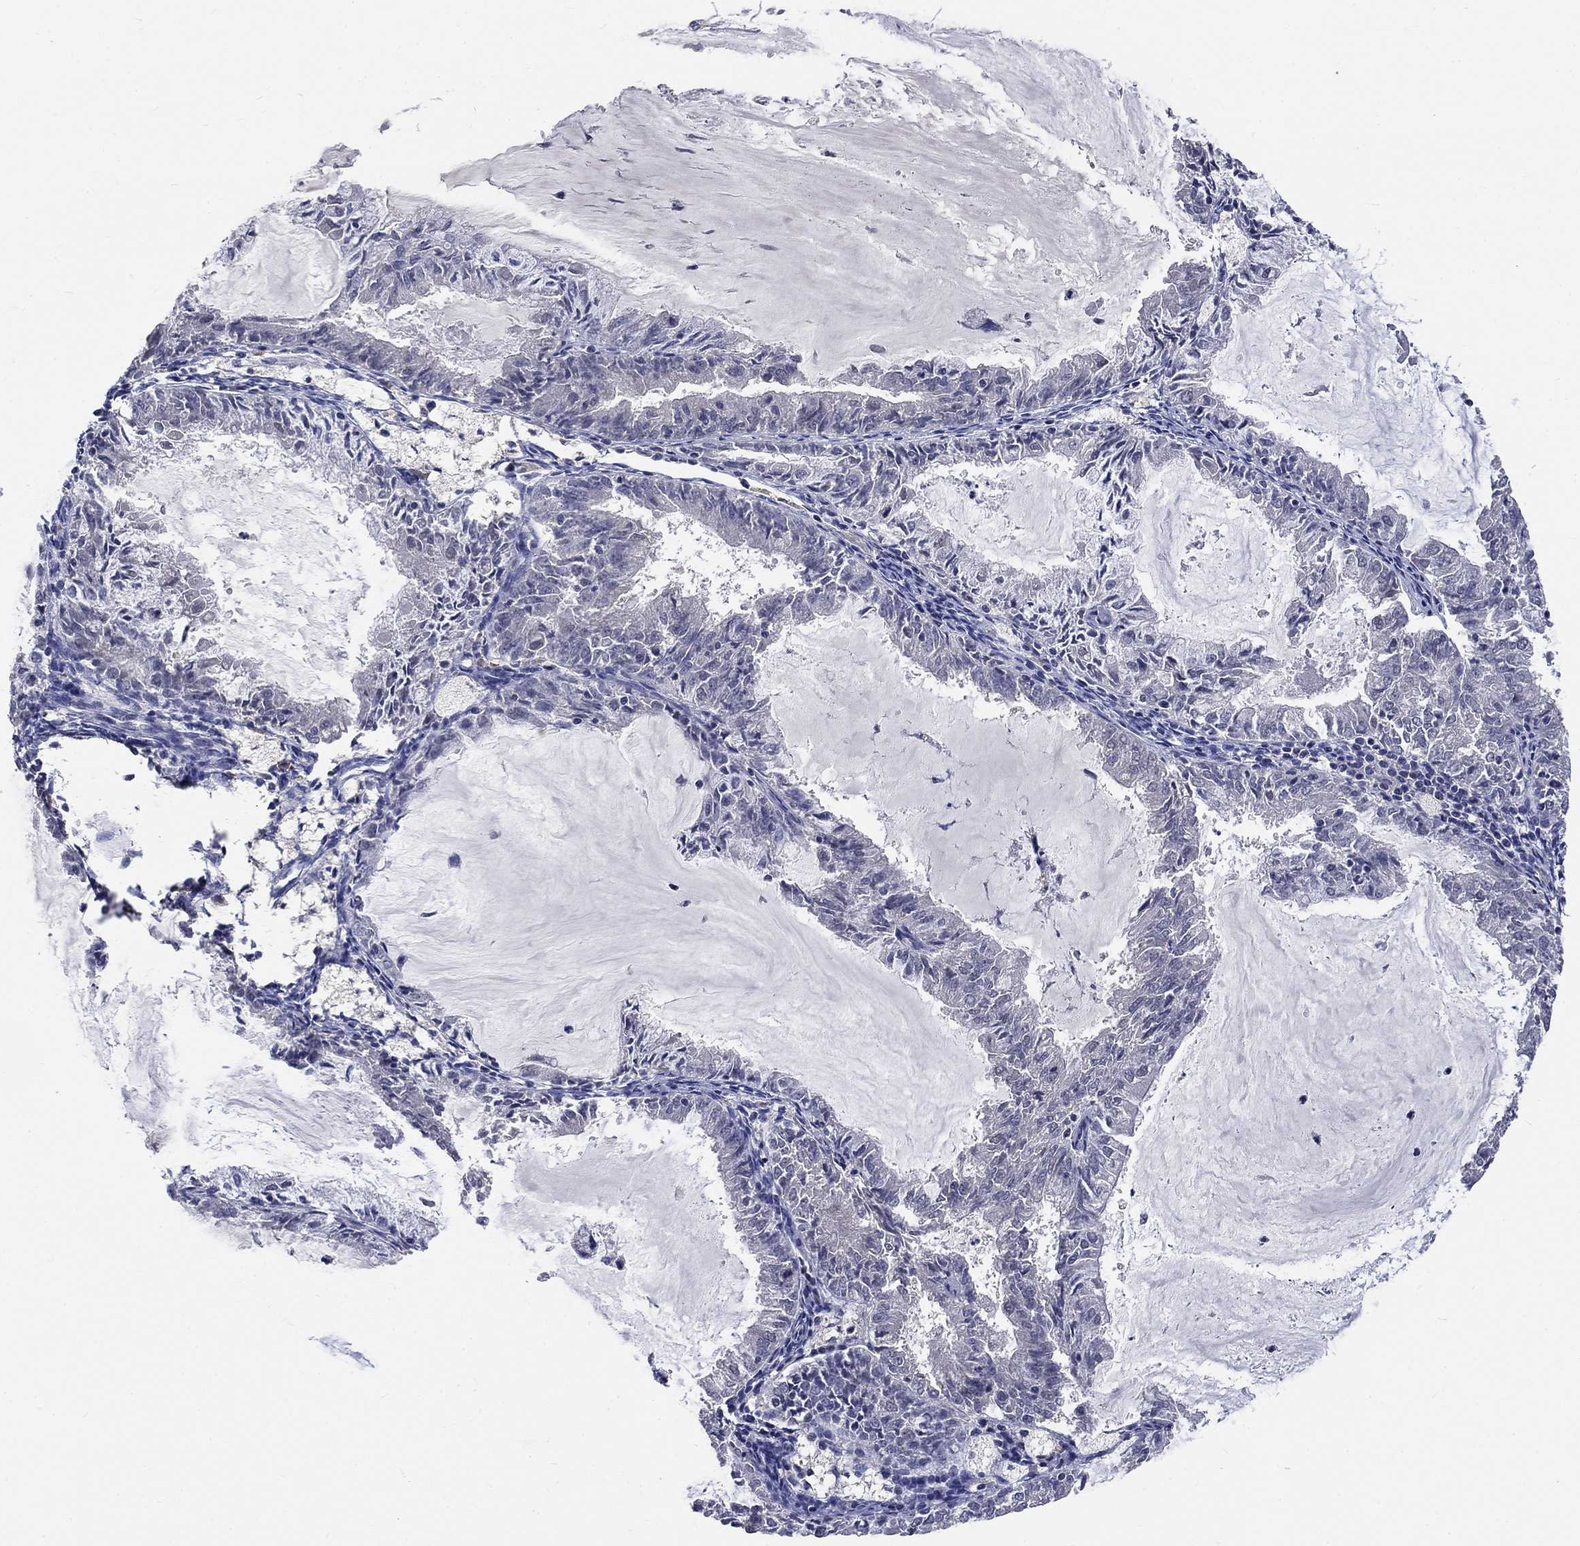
{"staining": {"intensity": "negative", "quantity": "none", "location": "none"}, "tissue": "endometrial cancer", "cell_type": "Tumor cells", "image_type": "cancer", "snomed": [{"axis": "morphology", "description": "Adenocarcinoma, NOS"}, {"axis": "topography", "description": "Endometrium"}], "caption": "Image shows no protein expression in tumor cells of endometrial cancer tissue. Brightfield microscopy of immunohistochemistry (IHC) stained with DAB (3,3'-diaminobenzidine) (brown) and hematoxylin (blue), captured at high magnification.", "gene": "ZBTB18", "patient": {"sex": "female", "age": 57}}